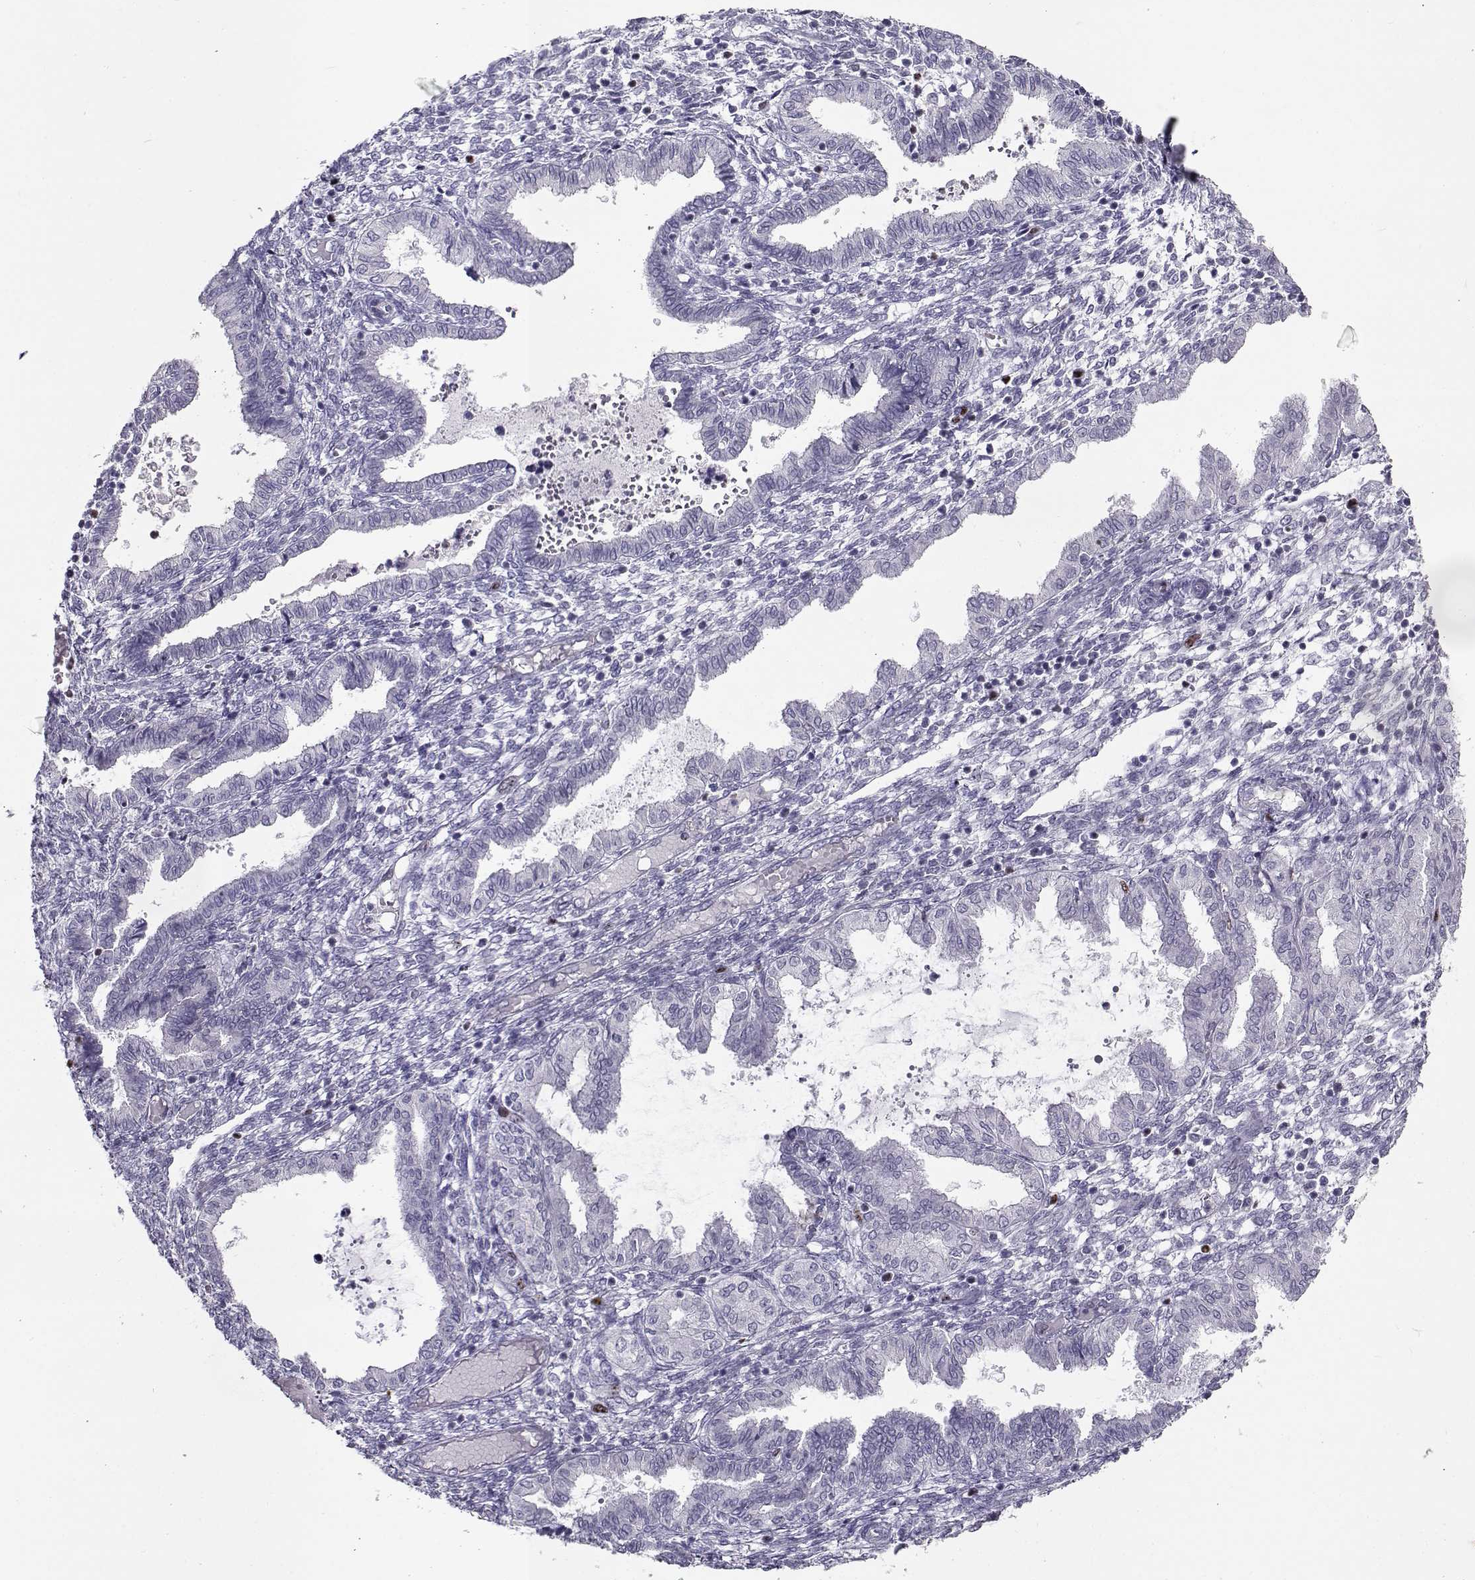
{"staining": {"intensity": "negative", "quantity": "none", "location": "none"}, "tissue": "endometrium", "cell_type": "Cells in endometrial stroma", "image_type": "normal", "snomed": [{"axis": "morphology", "description": "Normal tissue, NOS"}, {"axis": "topography", "description": "Endometrium"}], "caption": "The immunohistochemistry (IHC) photomicrograph has no significant staining in cells in endometrial stroma of endometrium.", "gene": "NPW", "patient": {"sex": "female", "age": 43}}